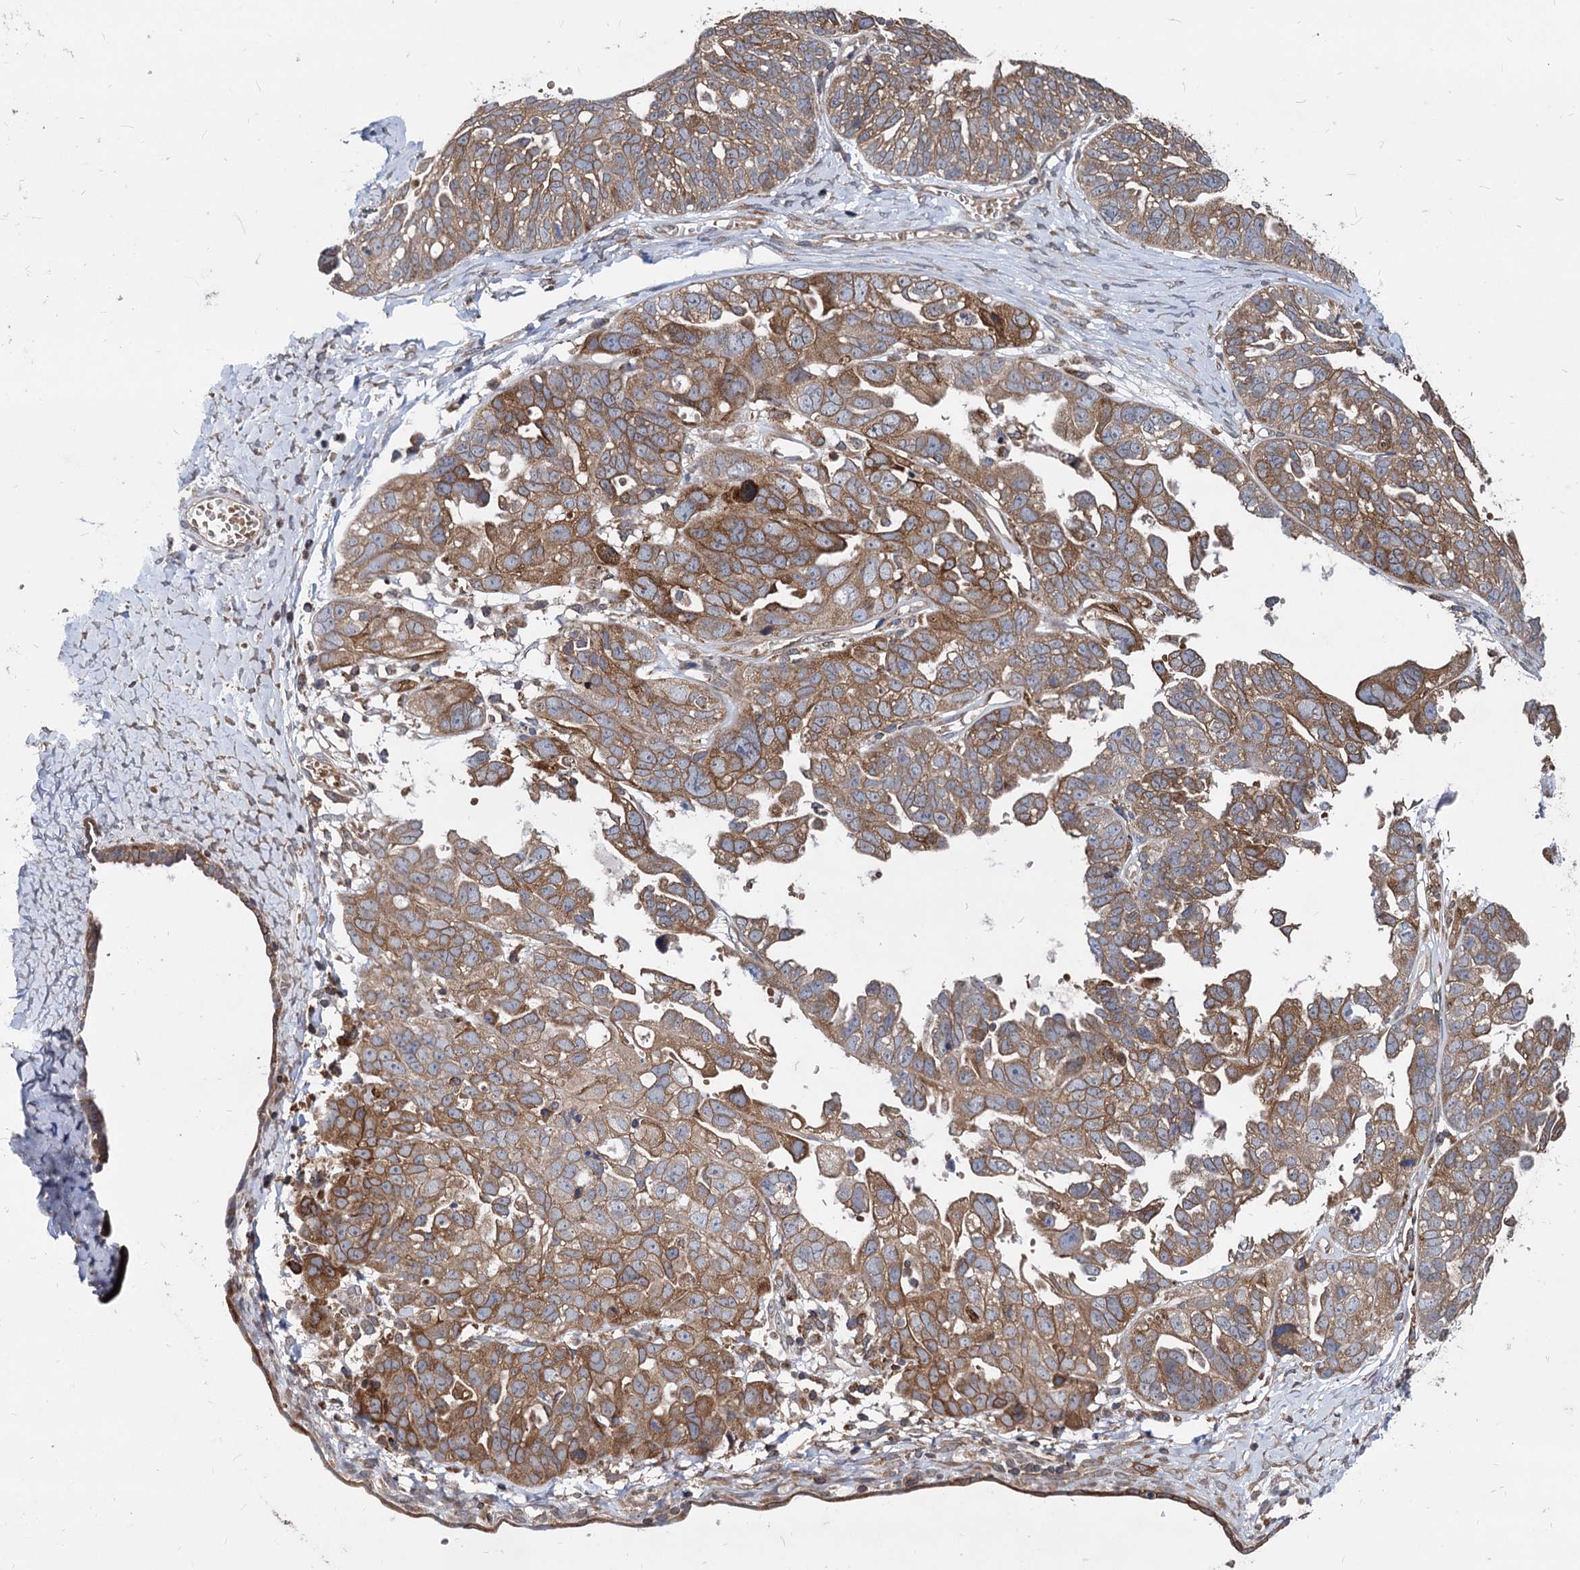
{"staining": {"intensity": "moderate", "quantity": ">75%", "location": "cytoplasmic/membranous"}, "tissue": "ovarian cancer", "cell_type": "Tumor cells", "image_type": "cancer", "snomed": [{"axis": "morphology", "description": "Cystadenocarcinoma, serous, NOS"}, {"axis": "topography", "description": "Ovary"}], "caption": "Approximately >75% of tumor cells in ovarian cancer demonstrate moderate cytoplasmic/membranous protein staining as visualized by brown immunohistochemical staining.", "gene": "STIM1", "patient": {"sex": "female", "age": 79}}